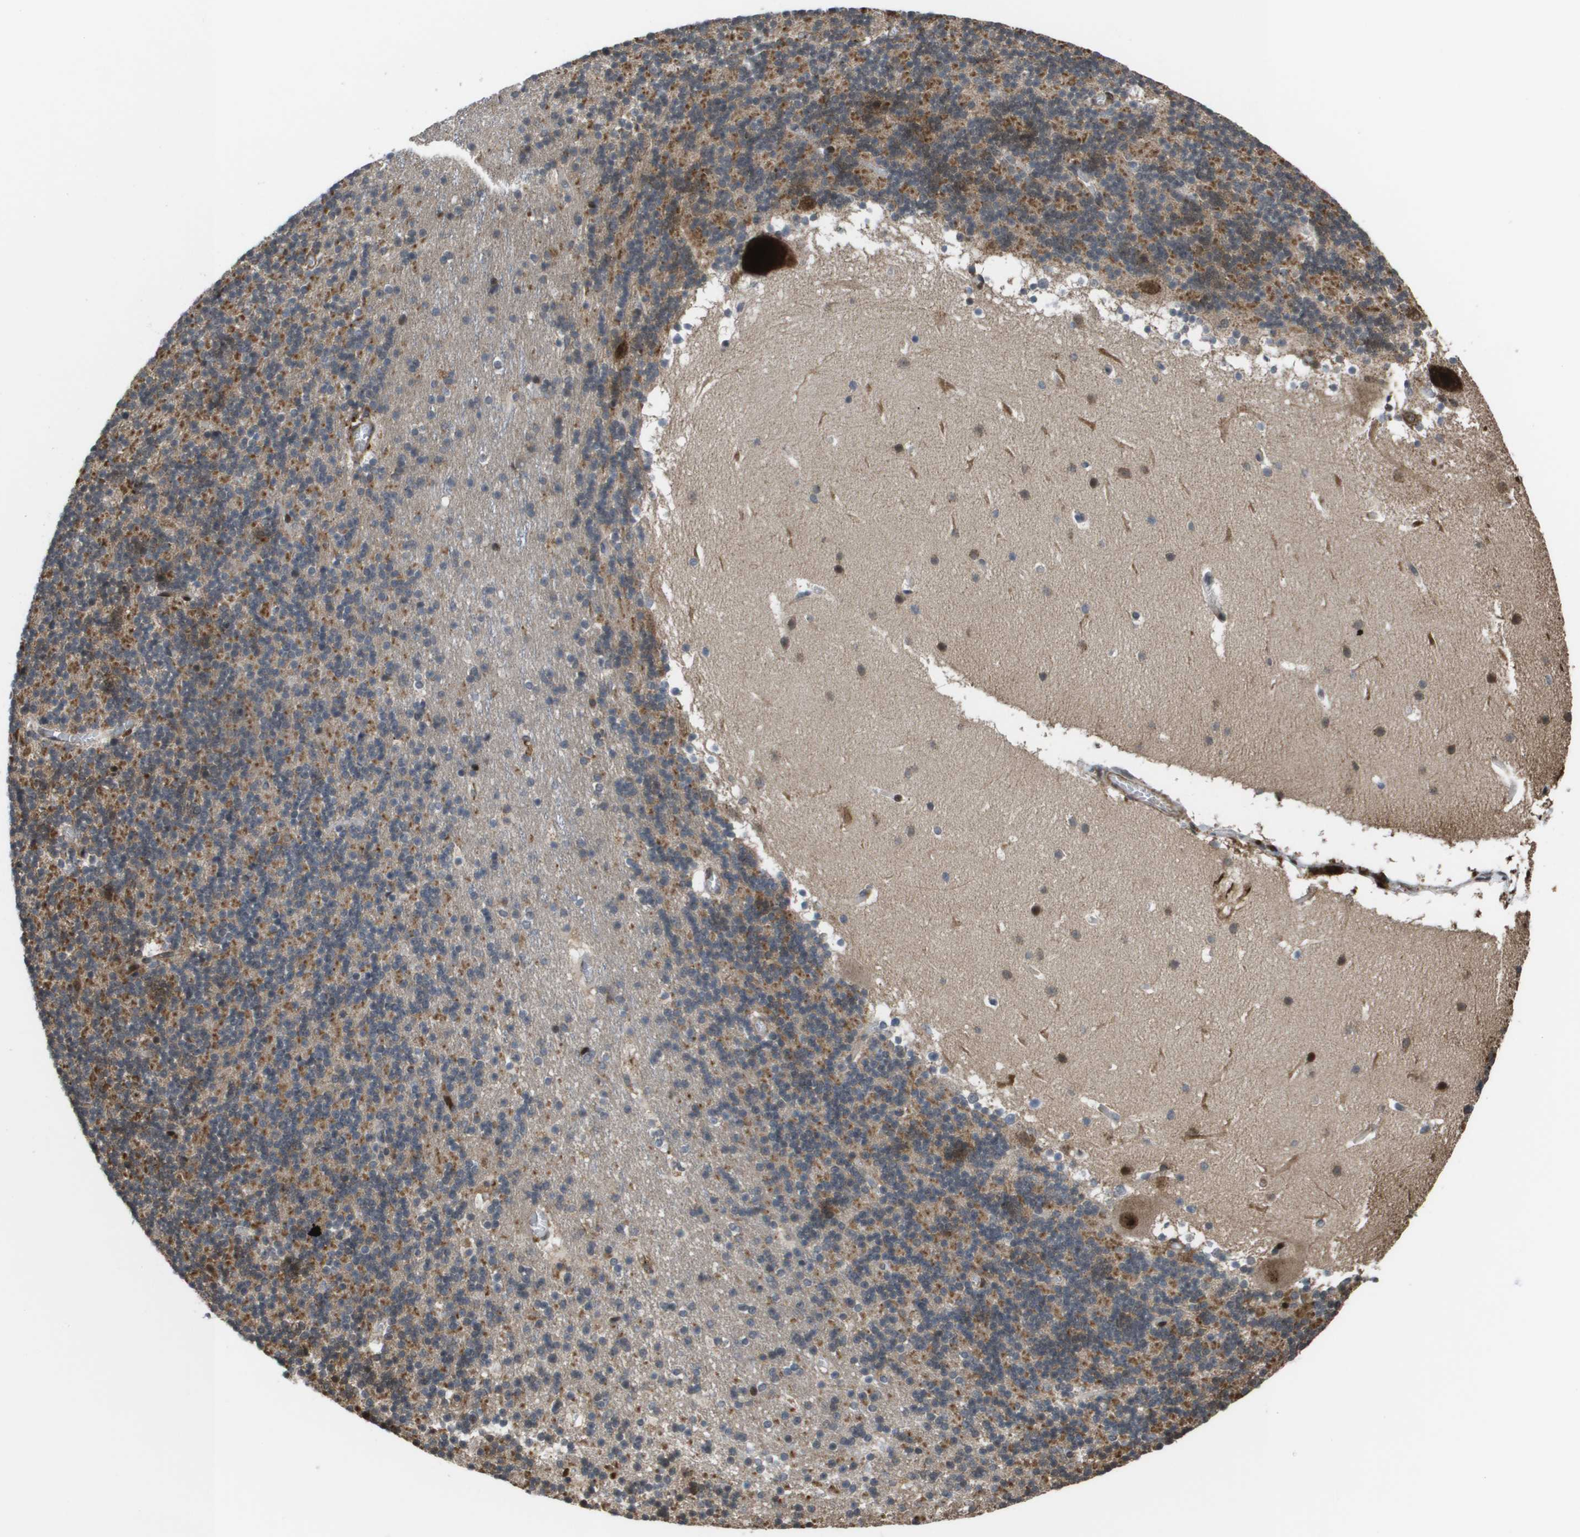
{"staining": {"intensity": "moderate", "quantity": "25%-75%", "location": "cytoplasmic/membranous"}, "tissue": "cerebellum", "cell_type": "Cells in granular layer", "image_type": "normal", "snomed": [{"axis": "morphology", "description": "Normal tissue, NOS"}, {"axis": "topography", "description": "Cerebellum"}], "caption": "High-power microscopy captured an immunohistochemistry photomicrograph of benign cerebellum, revealing moderate cytoplasmic/membranous staining in approximately 25%-75% of cells in granular layer. (Brightfield microscopy of DAB IHC at high magnification).", "gene": "AXIN2", "patient": {"sex": "male", "age": 45}}